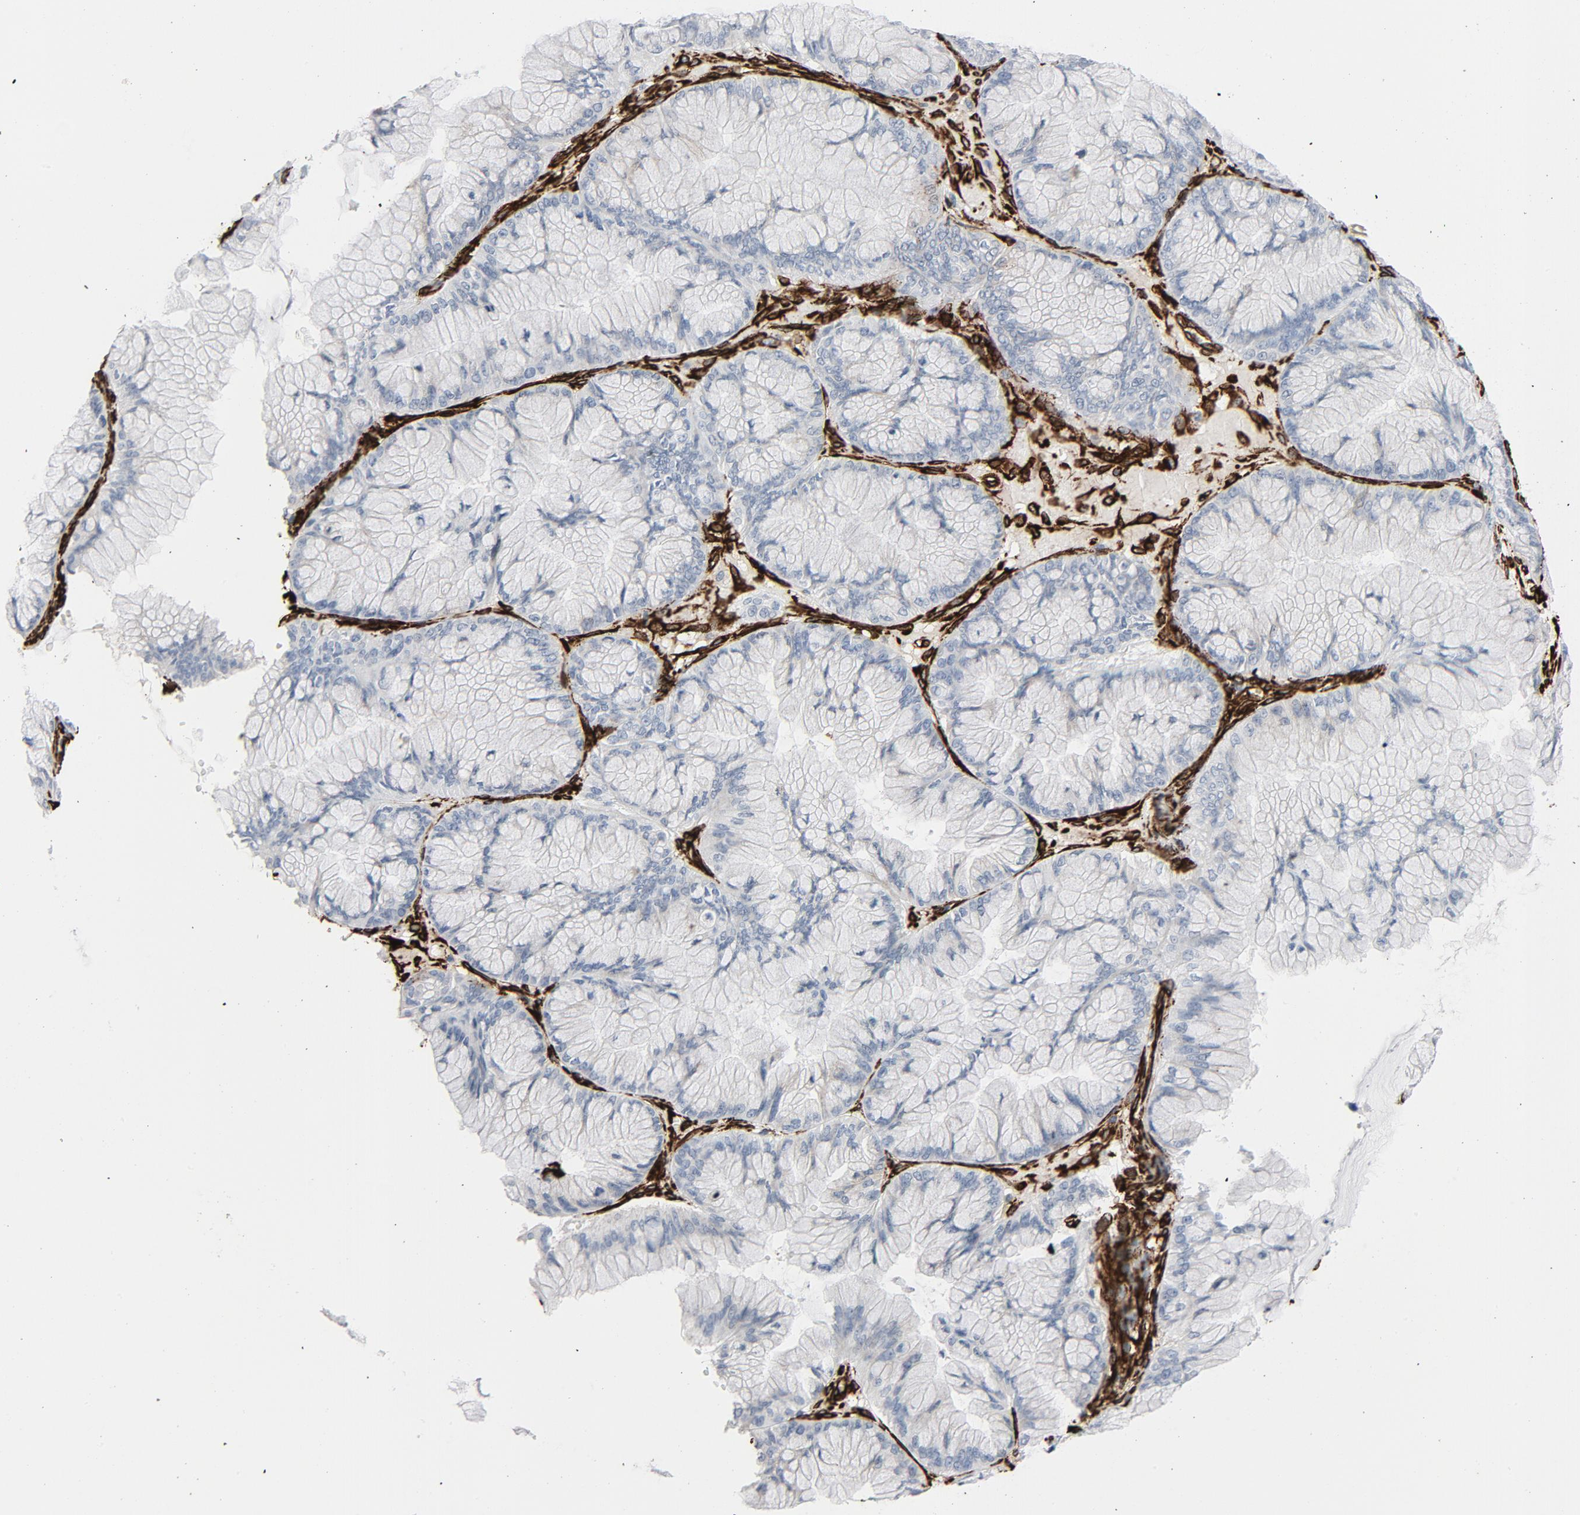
{"staining": {"intensity": "negative", "quantity": "none", "location": "none"}, "tissue": "ovarian cancer", "cell_type": "Tumor cells", "image_type": "cancer", "snomed": [{"axis": "morphology", "description": "Cystadenocarcinoma, mucinous, NOS"}, {"axis": "topography", "description": "Ovary"}], "caption": "This is an immunohistochemistry image of human ovarian mucinous cystadenocarcinoma. There is no staining in tumor cells.", "gene": "SERPINH1", "patient": {"sex": "female", "age": 73}}